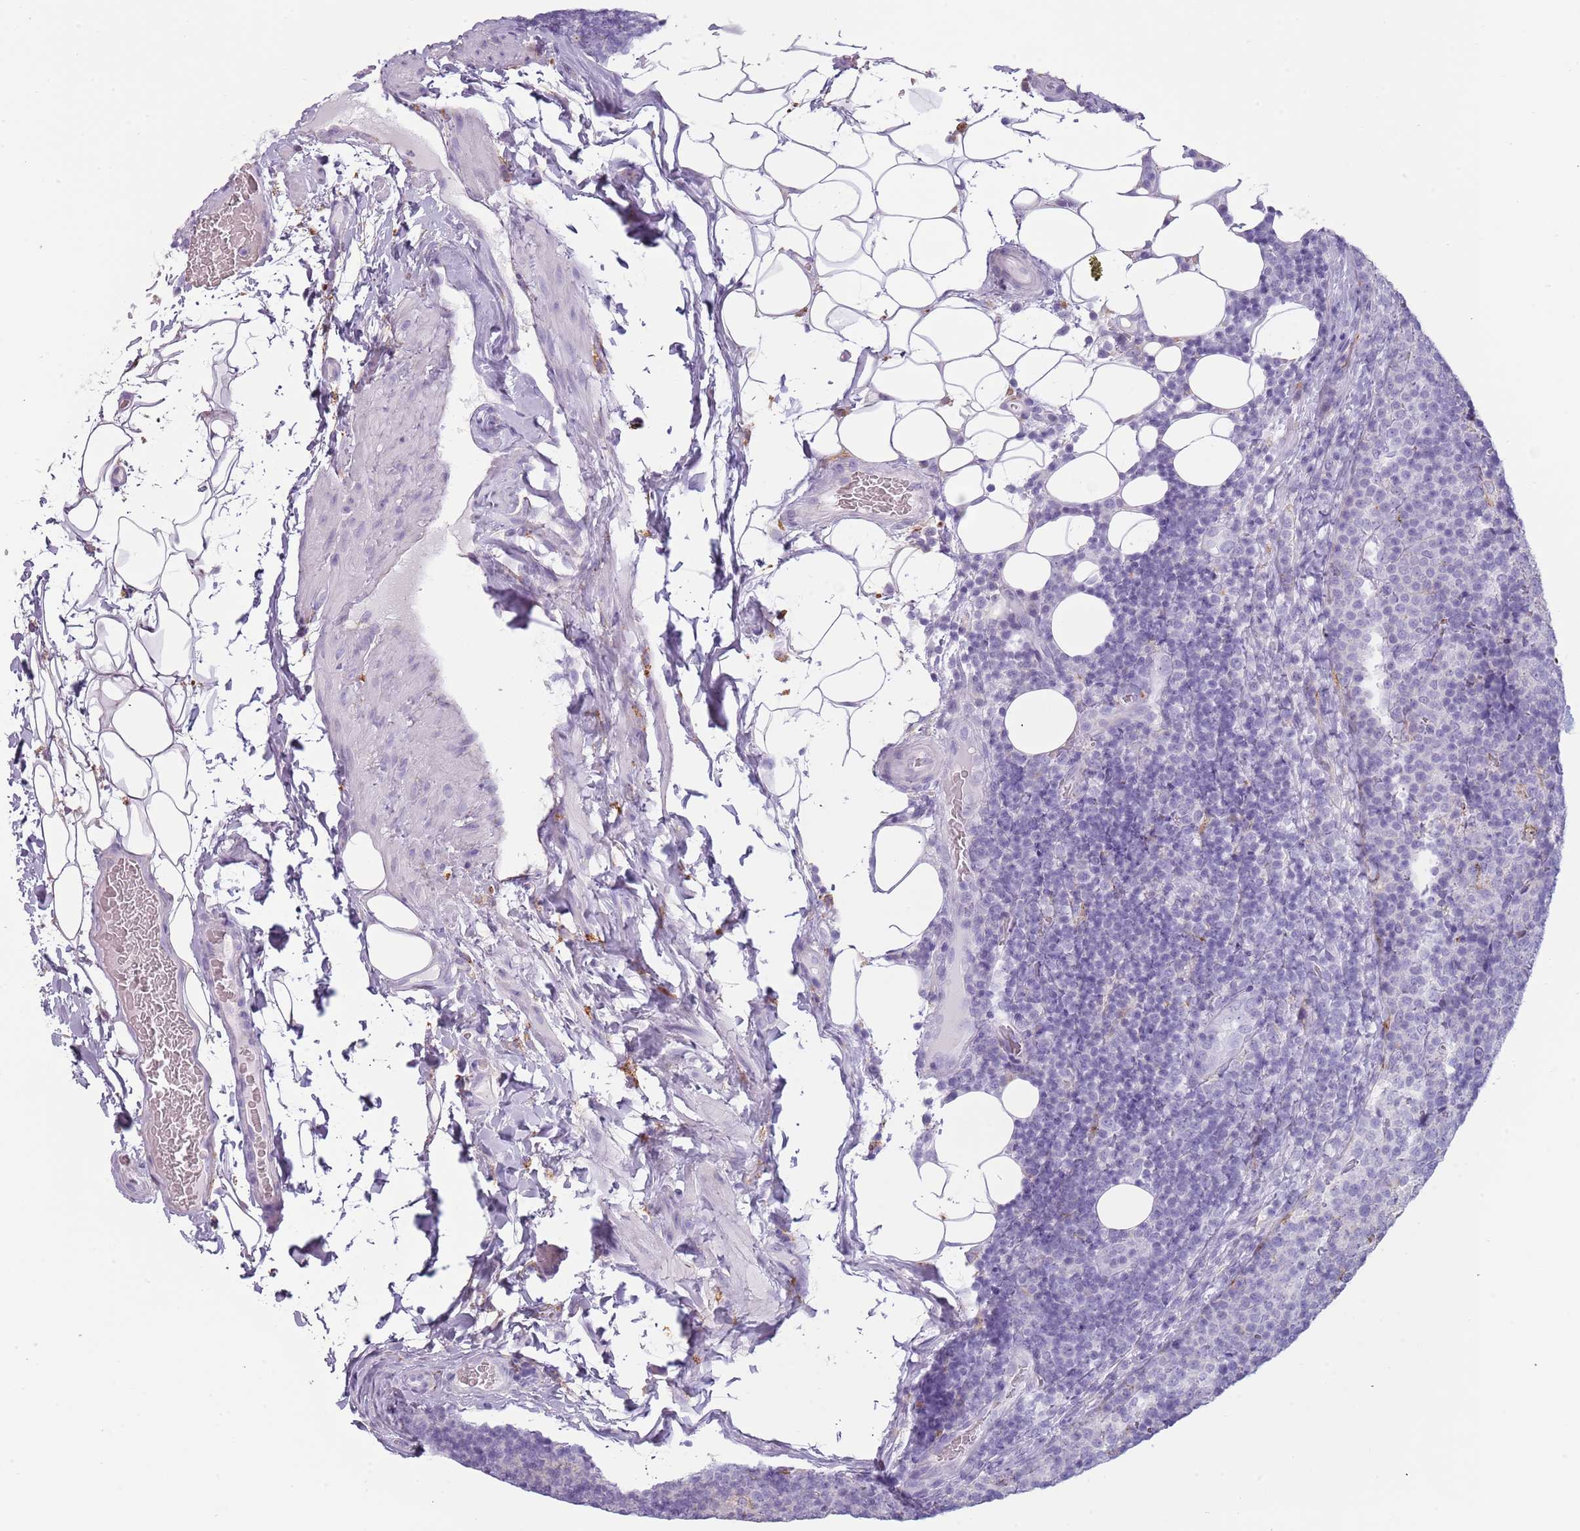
{"staining": {"intensity": "negative", "quantity": "none", "location": "none"}, "tissue": "lymph node", "cell_type": "Germinal center cells", "image_type": "normal", "snomed": [{"axis": "morphology", "description": "Normal tissue, NOS"}, {"axis": "topography", "description": "Lymph node"}], "caption": "An image of lymph node stained for a protein shows no brown staining in germinal center cells. The staining is performed using DAB brown chromogen with nuclei counter-stained in using hematoxylin.", "gene": "COLEC12", "patient": {"sex": "female", "age": 31}}